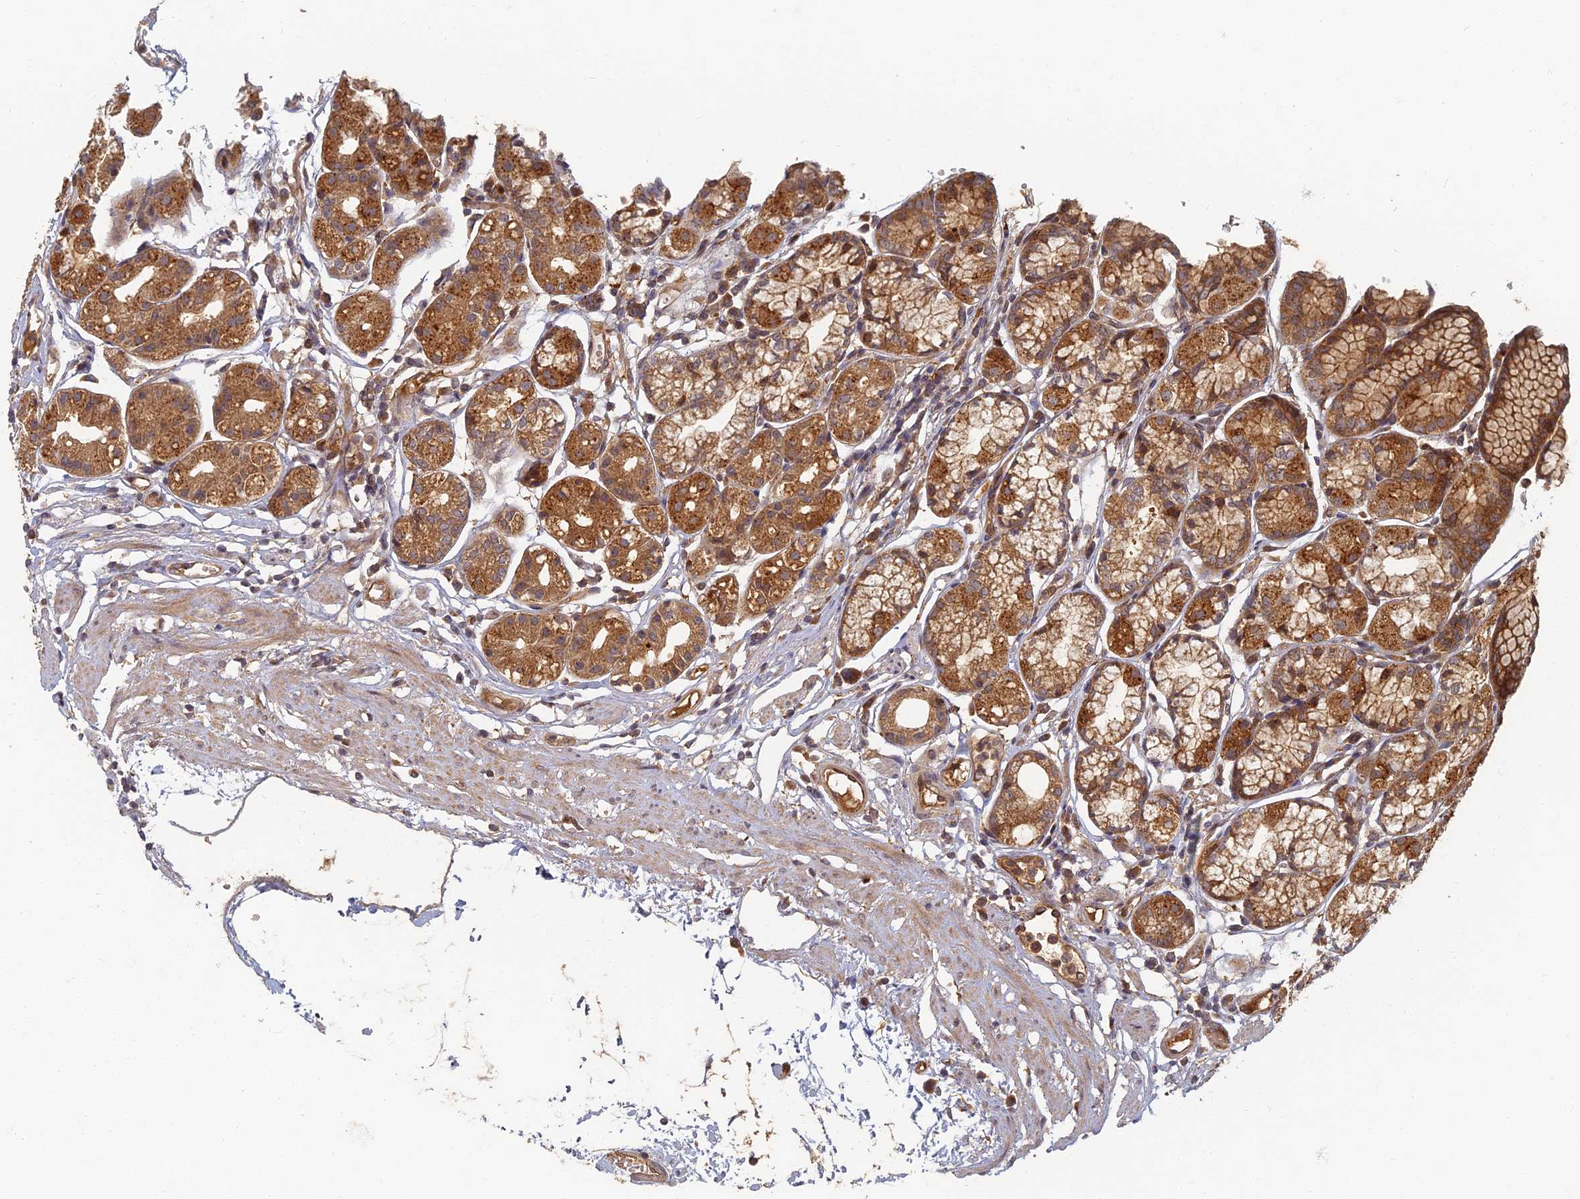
{"staining": {"intensity": "strong", "quantity": ">75%", "location": "cytoplasmic/membranous"}, "tissue": "stomach", "cell_type": "Glandular cells", "image_type": "normal", "snomed": [{"axis": "morphology", "description": "Normal tissue, NOS"}, {"axis": "topography", "description": "Stomach"}], "caption": "This photomicrograph reveals immunohistochemistry (IHC) staining of normal stomach, with high strong cytoplasmic/membranous expression in about >75% of glandular cells.", "gene": "INO80D", "patient": {"sex": "female", "age": 57}}